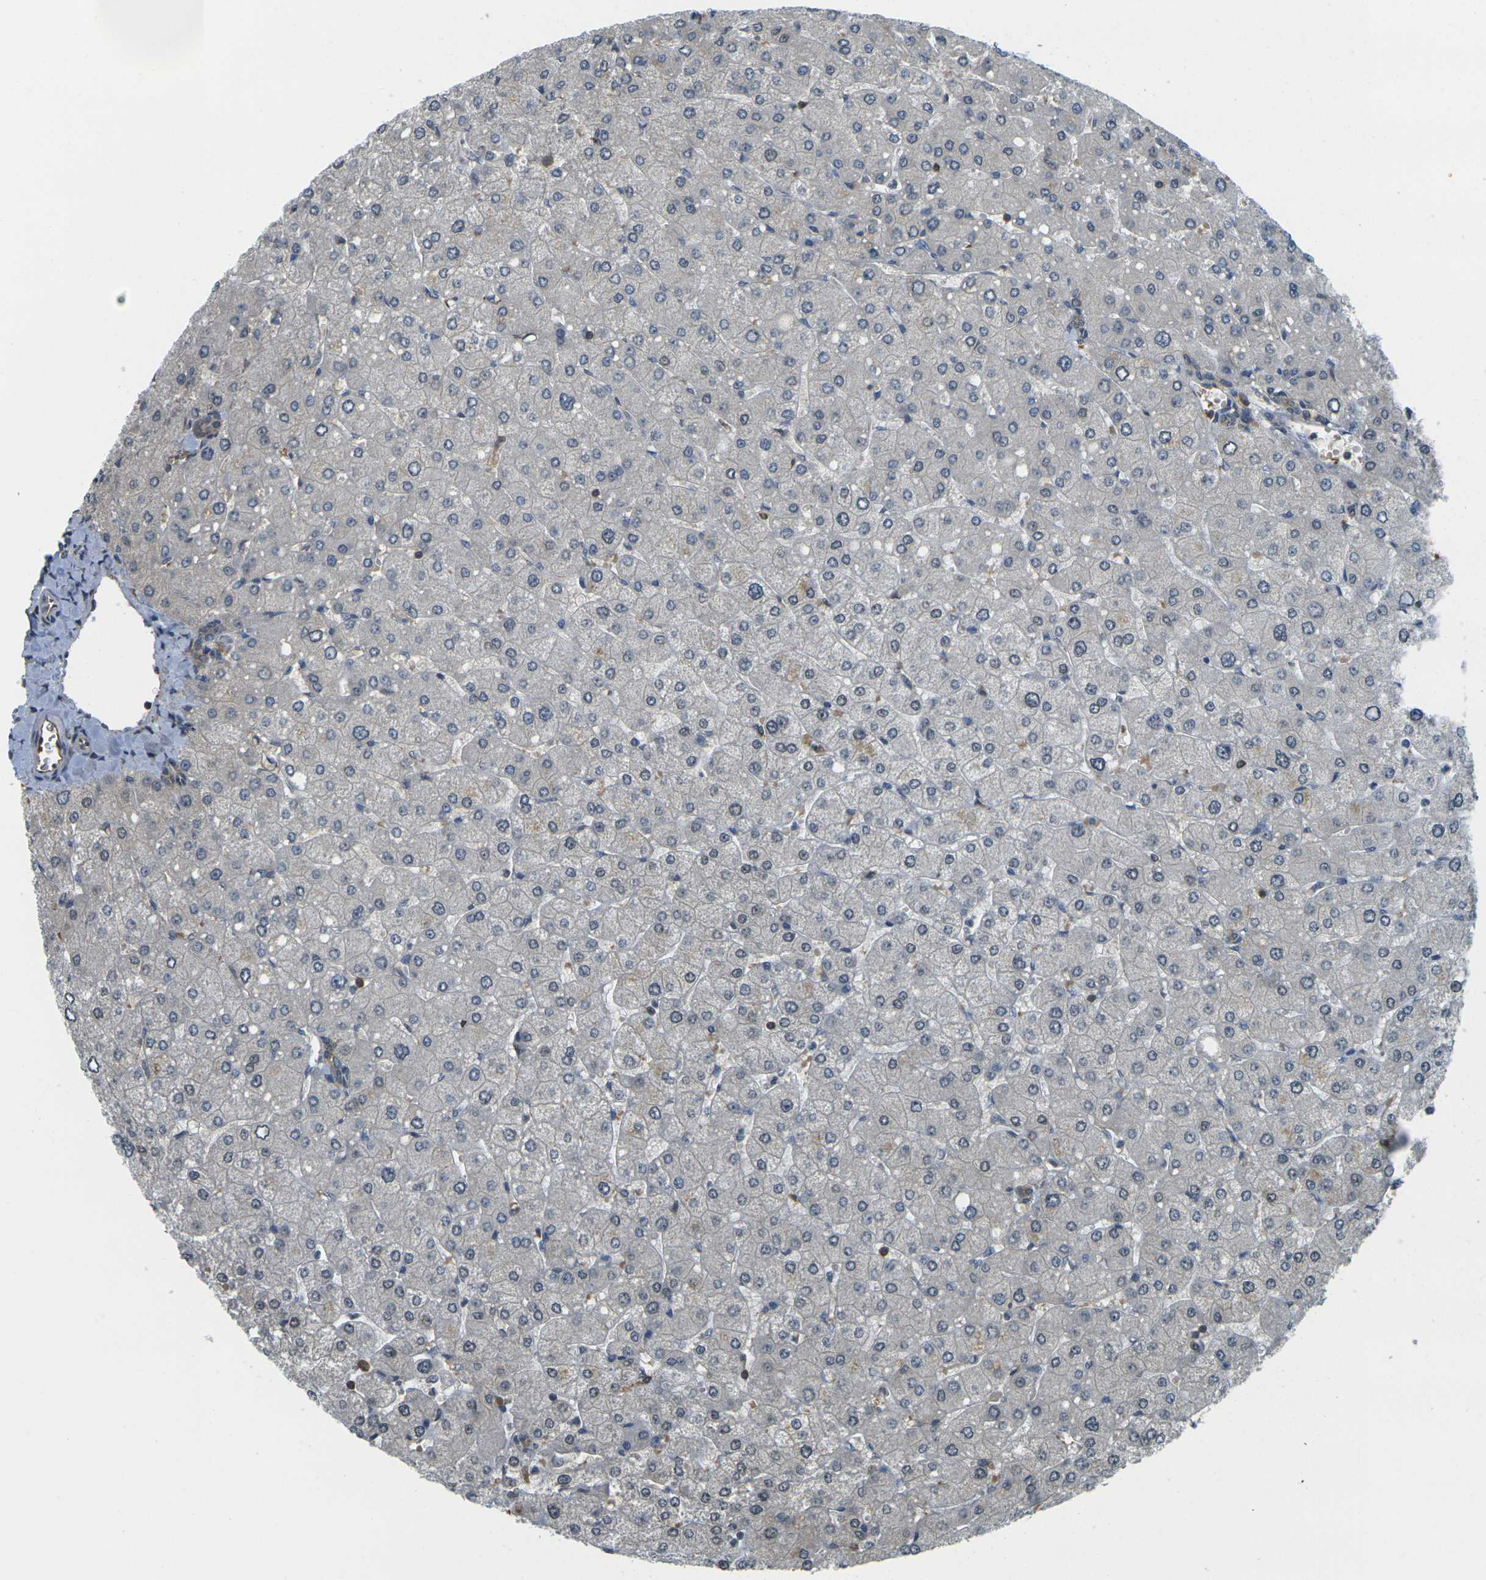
{"staining": {"intensity": "weak", "quantity": ">75%", "location": "cytoplasmic/membranous"}, "tissue": "liver", "cell_type": "Cholangiocytes", "image_type": "normal", "snomed": [{"axis": "morphology", "description": "Normal tissue, NOS"}, {"axis": "topography", "description": "Liver"}], "caption": "Immunohistochemical staining of benign liver shows low levels of weak cytoplasmic/membranous staining in about >75% of cholangiocytes.", "gene": "CAST", "patient": {"sex": "male", "age": 55}}